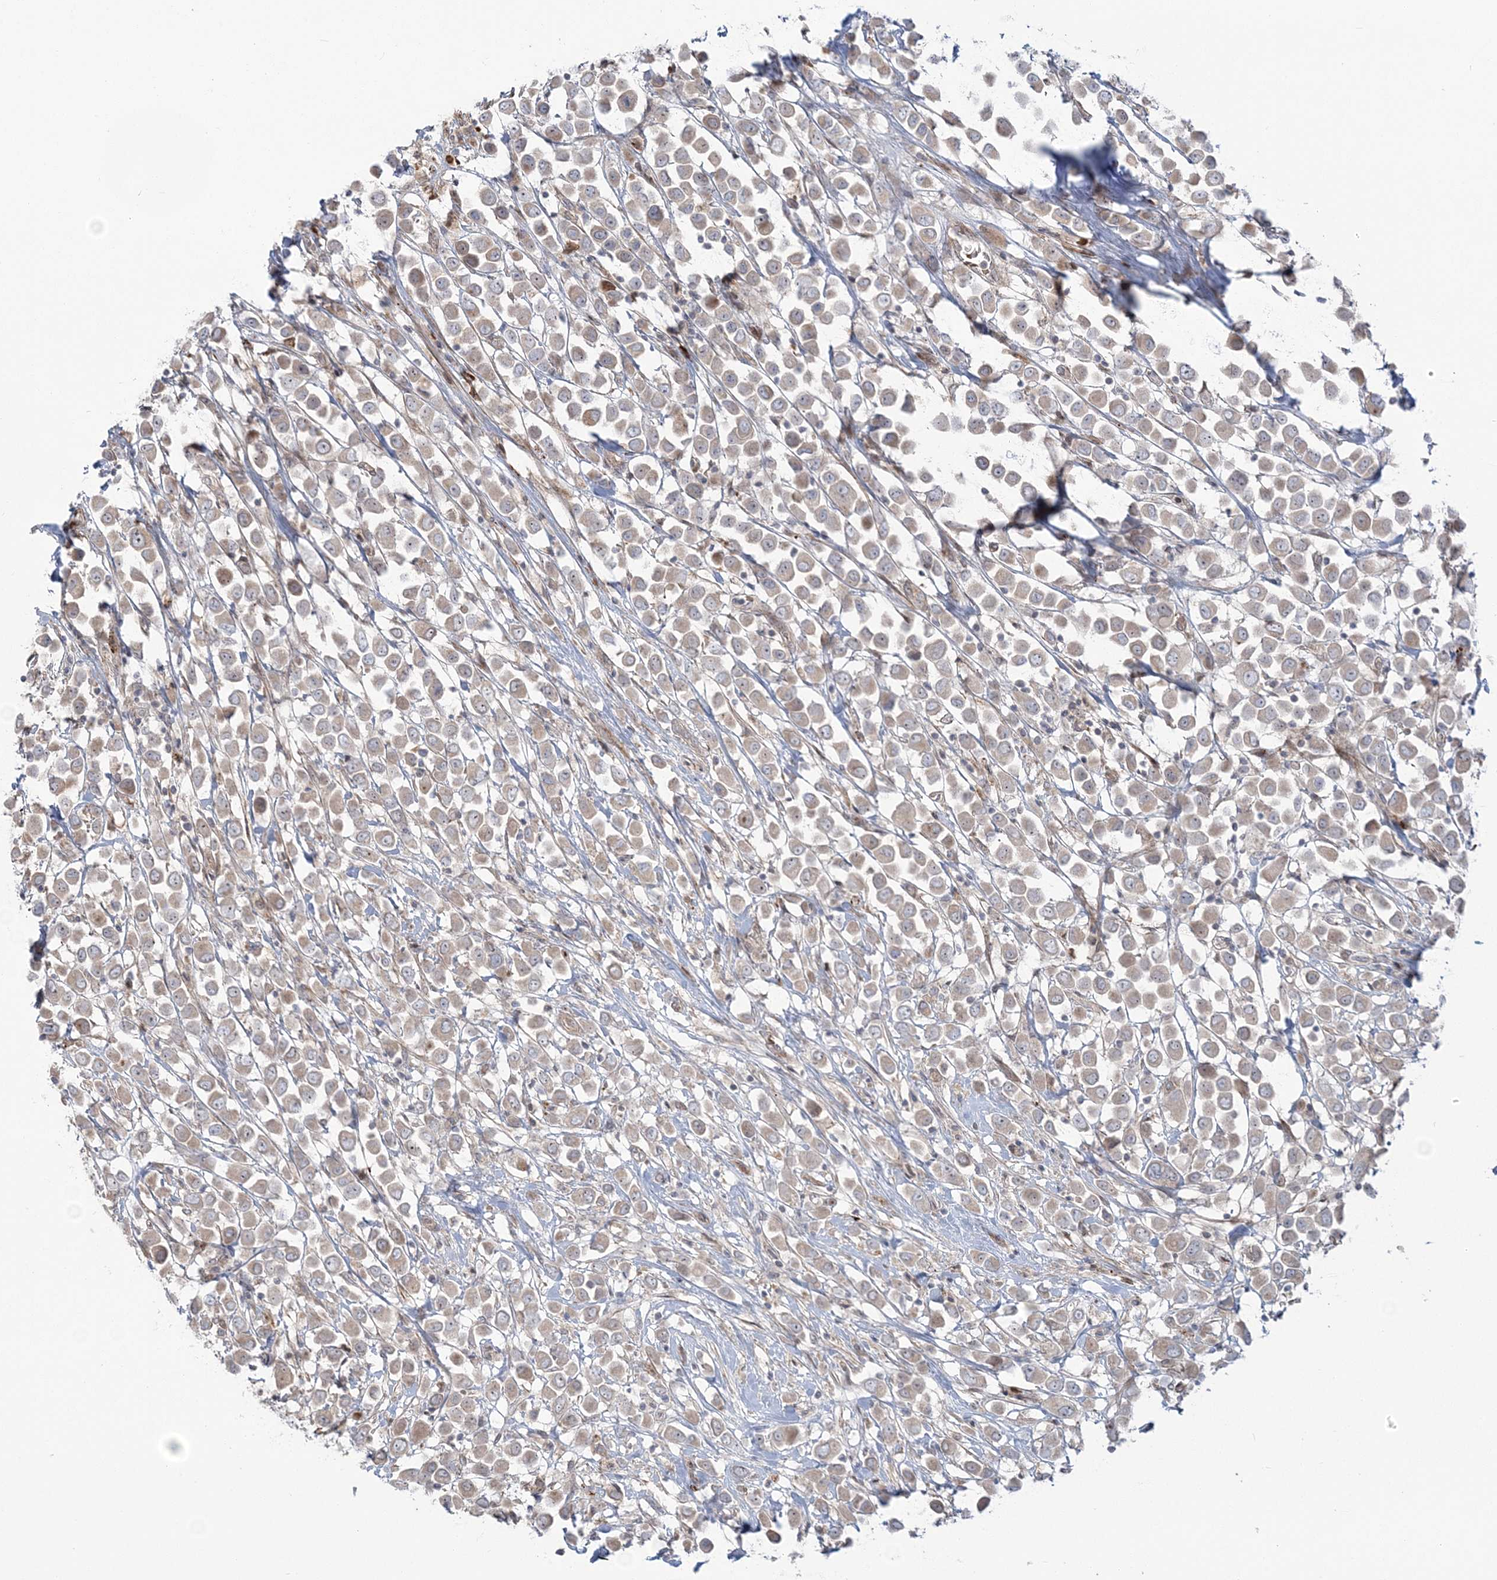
{"staining": {"intensity": "weak", "quantity": ">75%", "location": "cytoplasmic/membranous"}, "tissue": "breast cancer", "cell_type": "Tumor cells", "image_type": "cancer", "snomed": [{"axis": "morphology", "description": "Duct carcinoma"}, {"axis": "topography", "description": "Breast"}], "caption": "Breast cancer was stained to show a protein in brown. There is low levels of weak cytoplasmic/membranous staining in about >75% of tumor cells.", "gene": "NUDT9", "patient": {"sex": "female", "age": 61}}